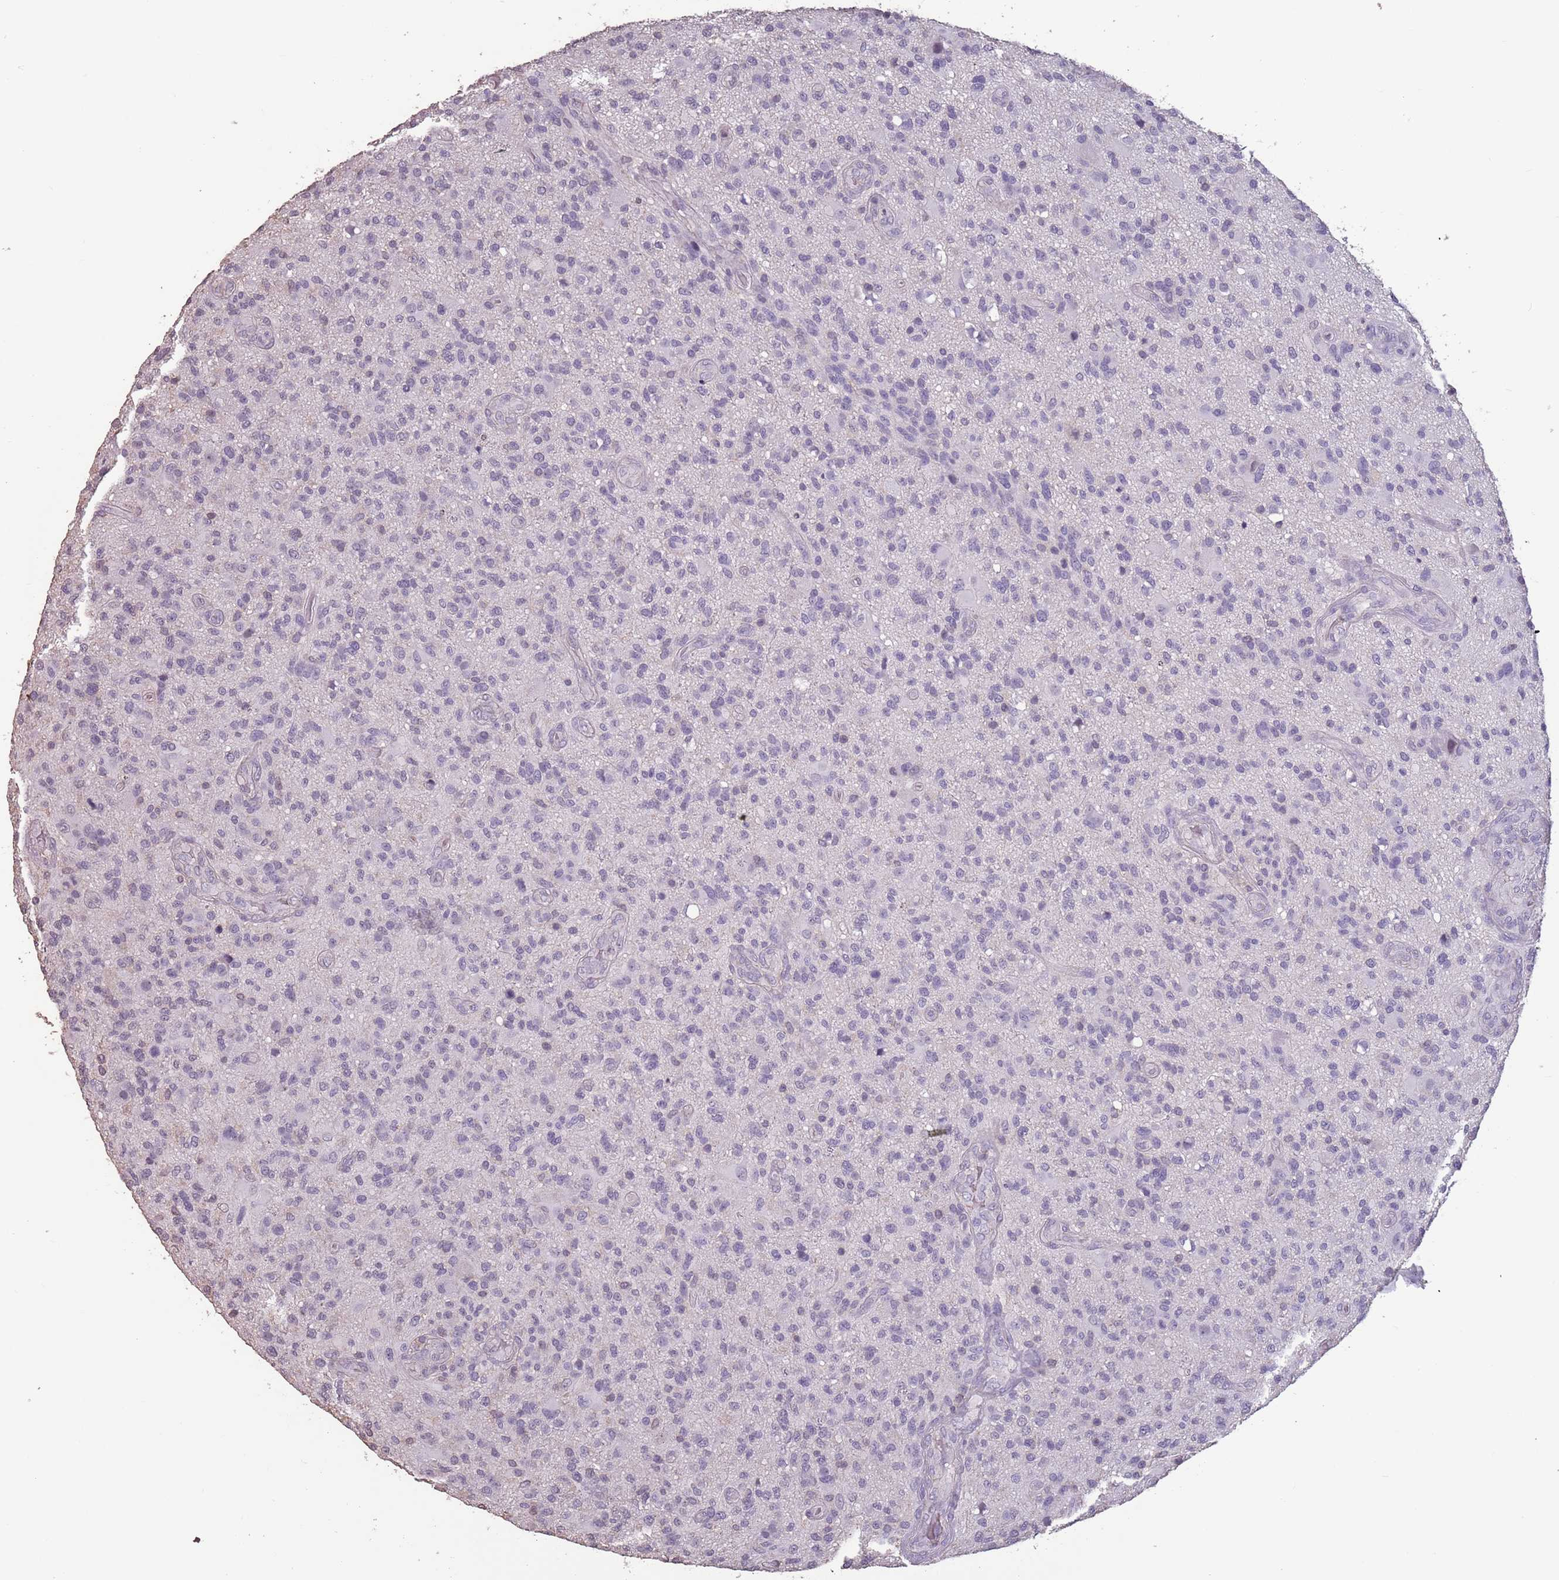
{"staining": {"intensity": "negative", "quantity": "none", "location": "none"}, "tissue": "glioma", "cell_type": "Tumor cells", "image_type": "cancer", "snomed": [{"axis": "morphology", "description": "Glioma, malignant, High grade"}, {"axis": "topography", "description": "Brain"}], "caption": "Immunohistochemistry of human glioma demonstrates no staining in tumor cells.", "gene": "SUN5", "patient": {"sex": "male", "age": 47}}